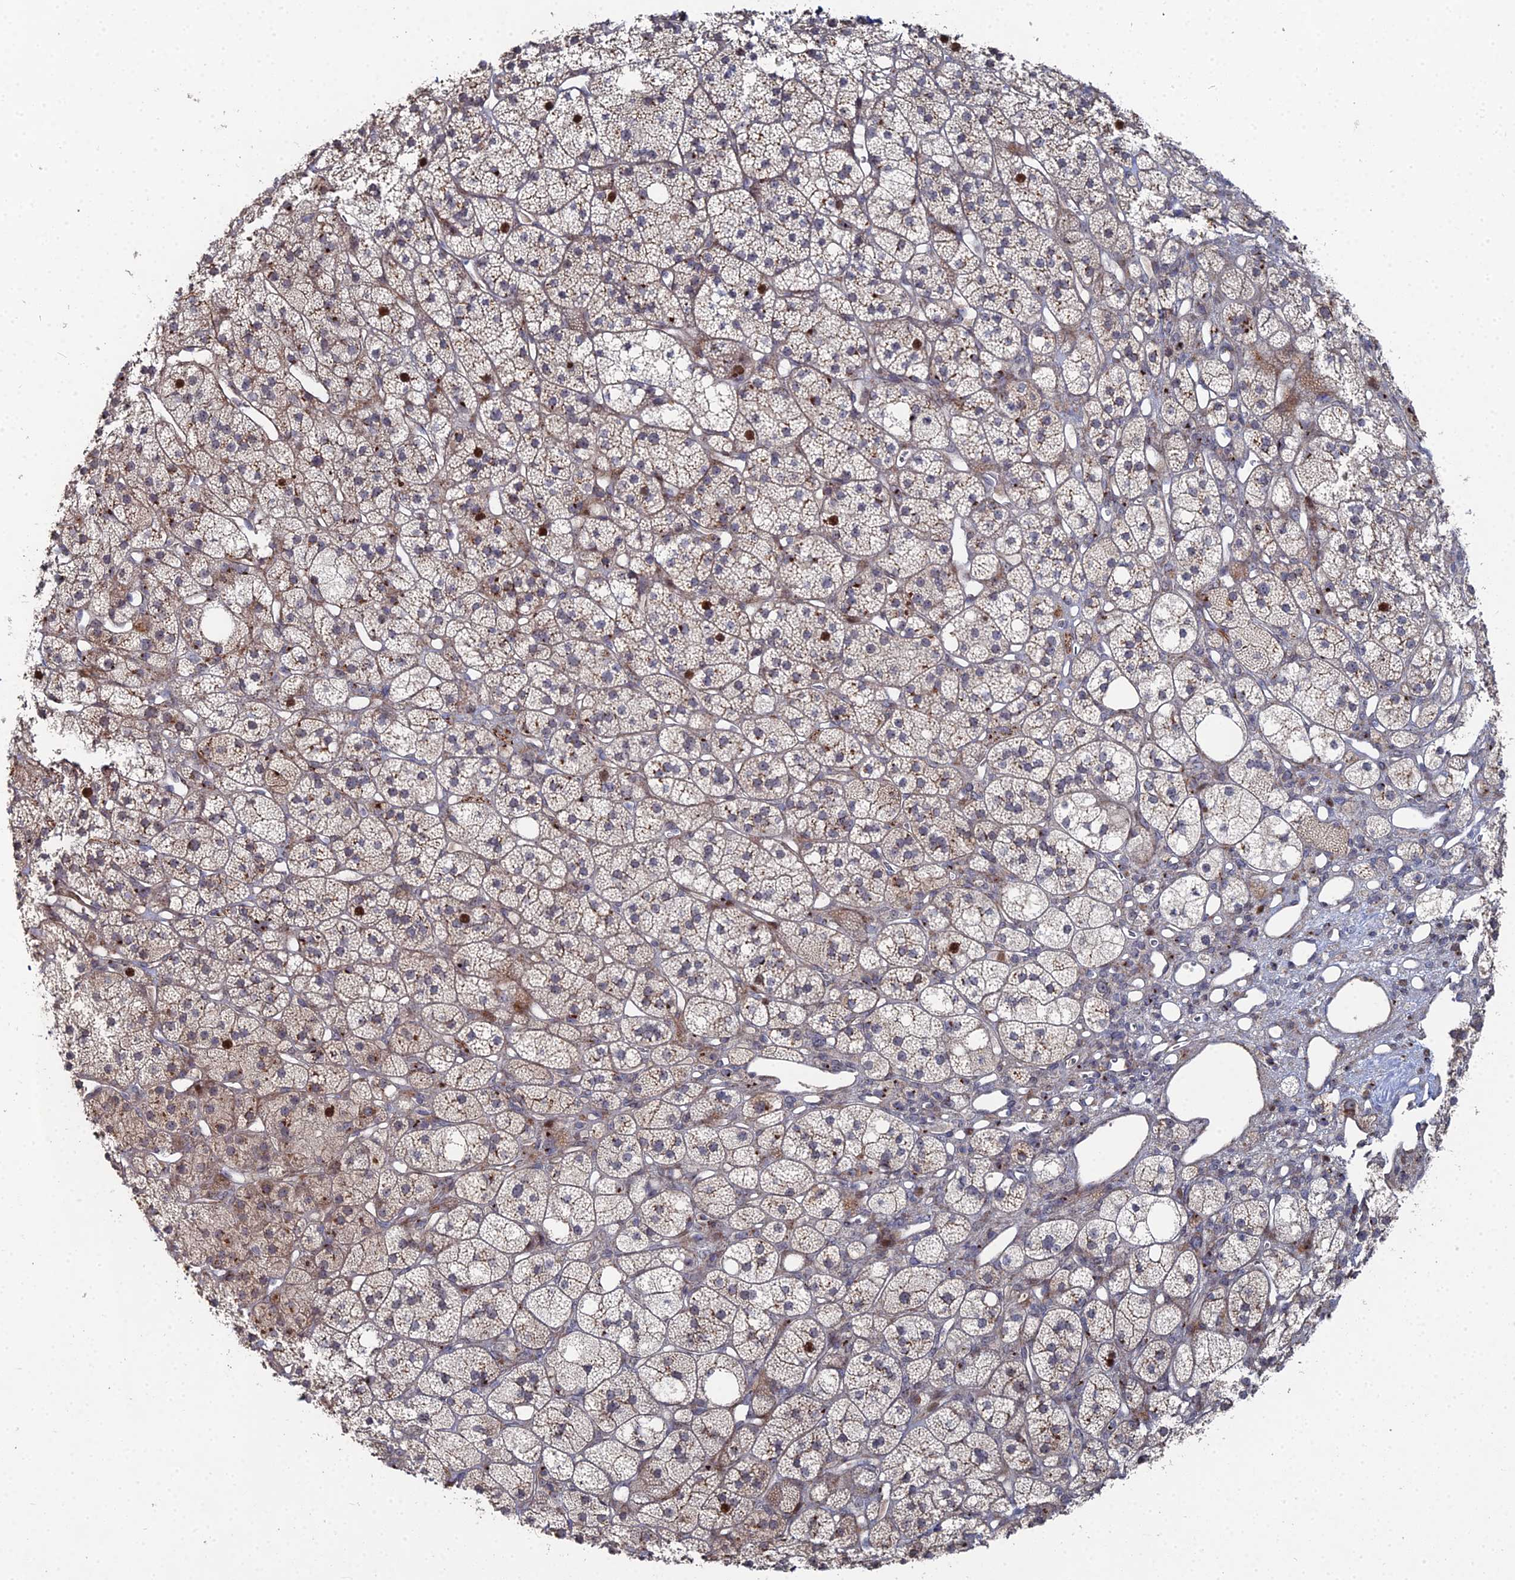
{"staining": {"intensity": "strong", "quantity": "<25%", "location": "cytoplasmic/membranous,nuclear"}, "tissue": "adrenal gland", "cell_type": "Glandular cells", "image_type": "normal", "snomed": [{"axis": "morphology", "description": "Normal tissue, NOS"}, {"axis": "topography", "description": "Adrenal gland"}], "caption": "Immunohistochemistry (IHC) photomicrograph of normal adrenal gland stained for a protein (brown), which displays medium levels of strong cytoplasmic/membranous,nuclear staining in approximately <25% of glandular cells.", "gene": "SGMS1", "patient": {"sex": "male", "age": 61}}